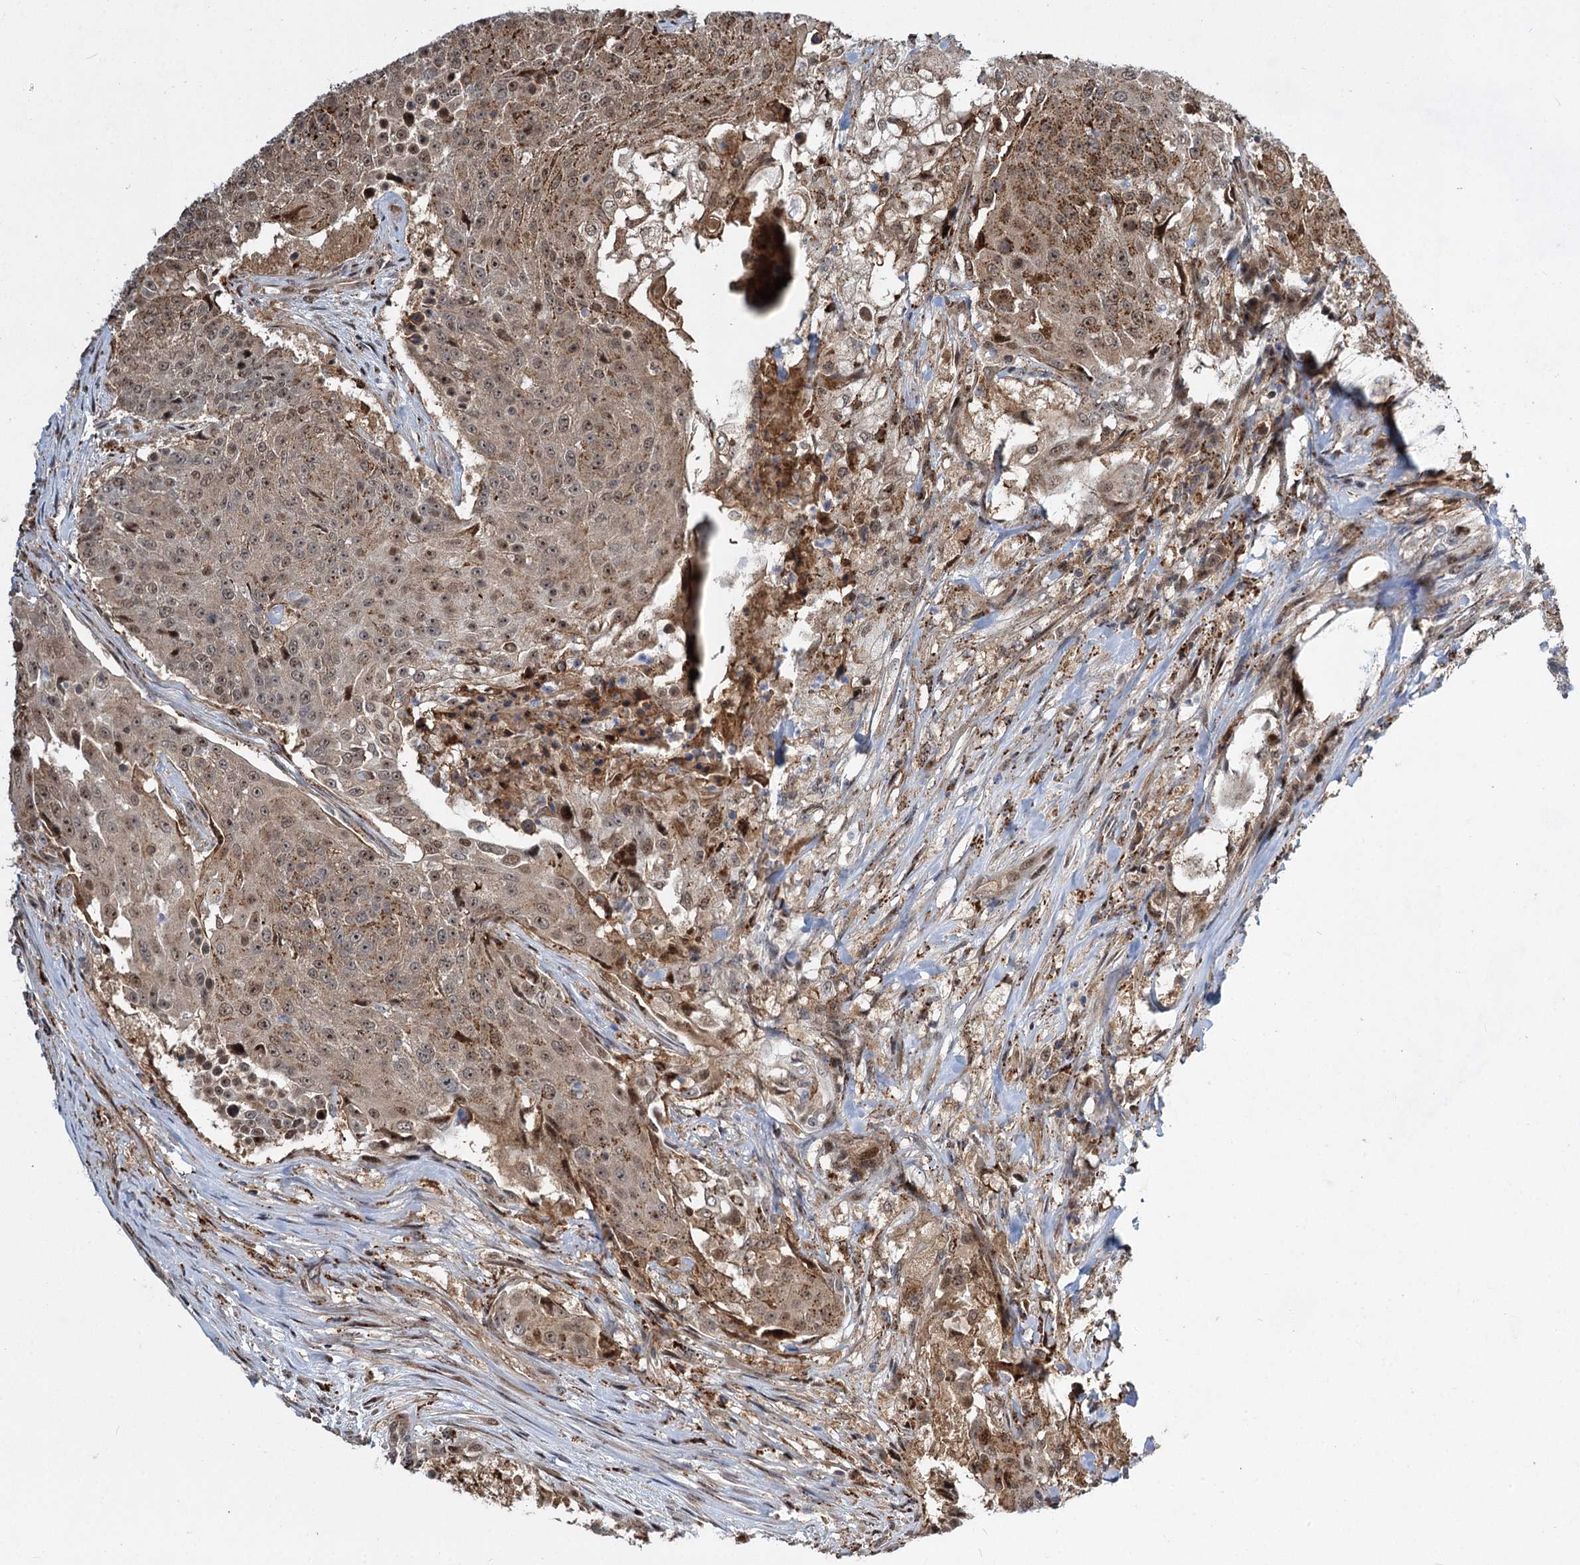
{"staining": {"intensity": "moderate", "quantity": ">75%", "location": "cytoplasmic/membranous,nuclear"}, "tissue": "urothelial cancer", "cell_type": "Tumor cells", "image_type": "cancer", "snomed": [{"axis": "morphology", "description": "Urothelial carcinoma, High grade"}, {"axis": "topography", "description": "Urinary bladder"}], "caption": "A micrograph showing moderate cytoplasmic/membranous and nuclear staining in about >75% of tumor cells in urothelial cancer, as visualized by brown immunohistochemical staining.", "gene": "GPBP1", "patient": {"sex": "female", "age": 63}}